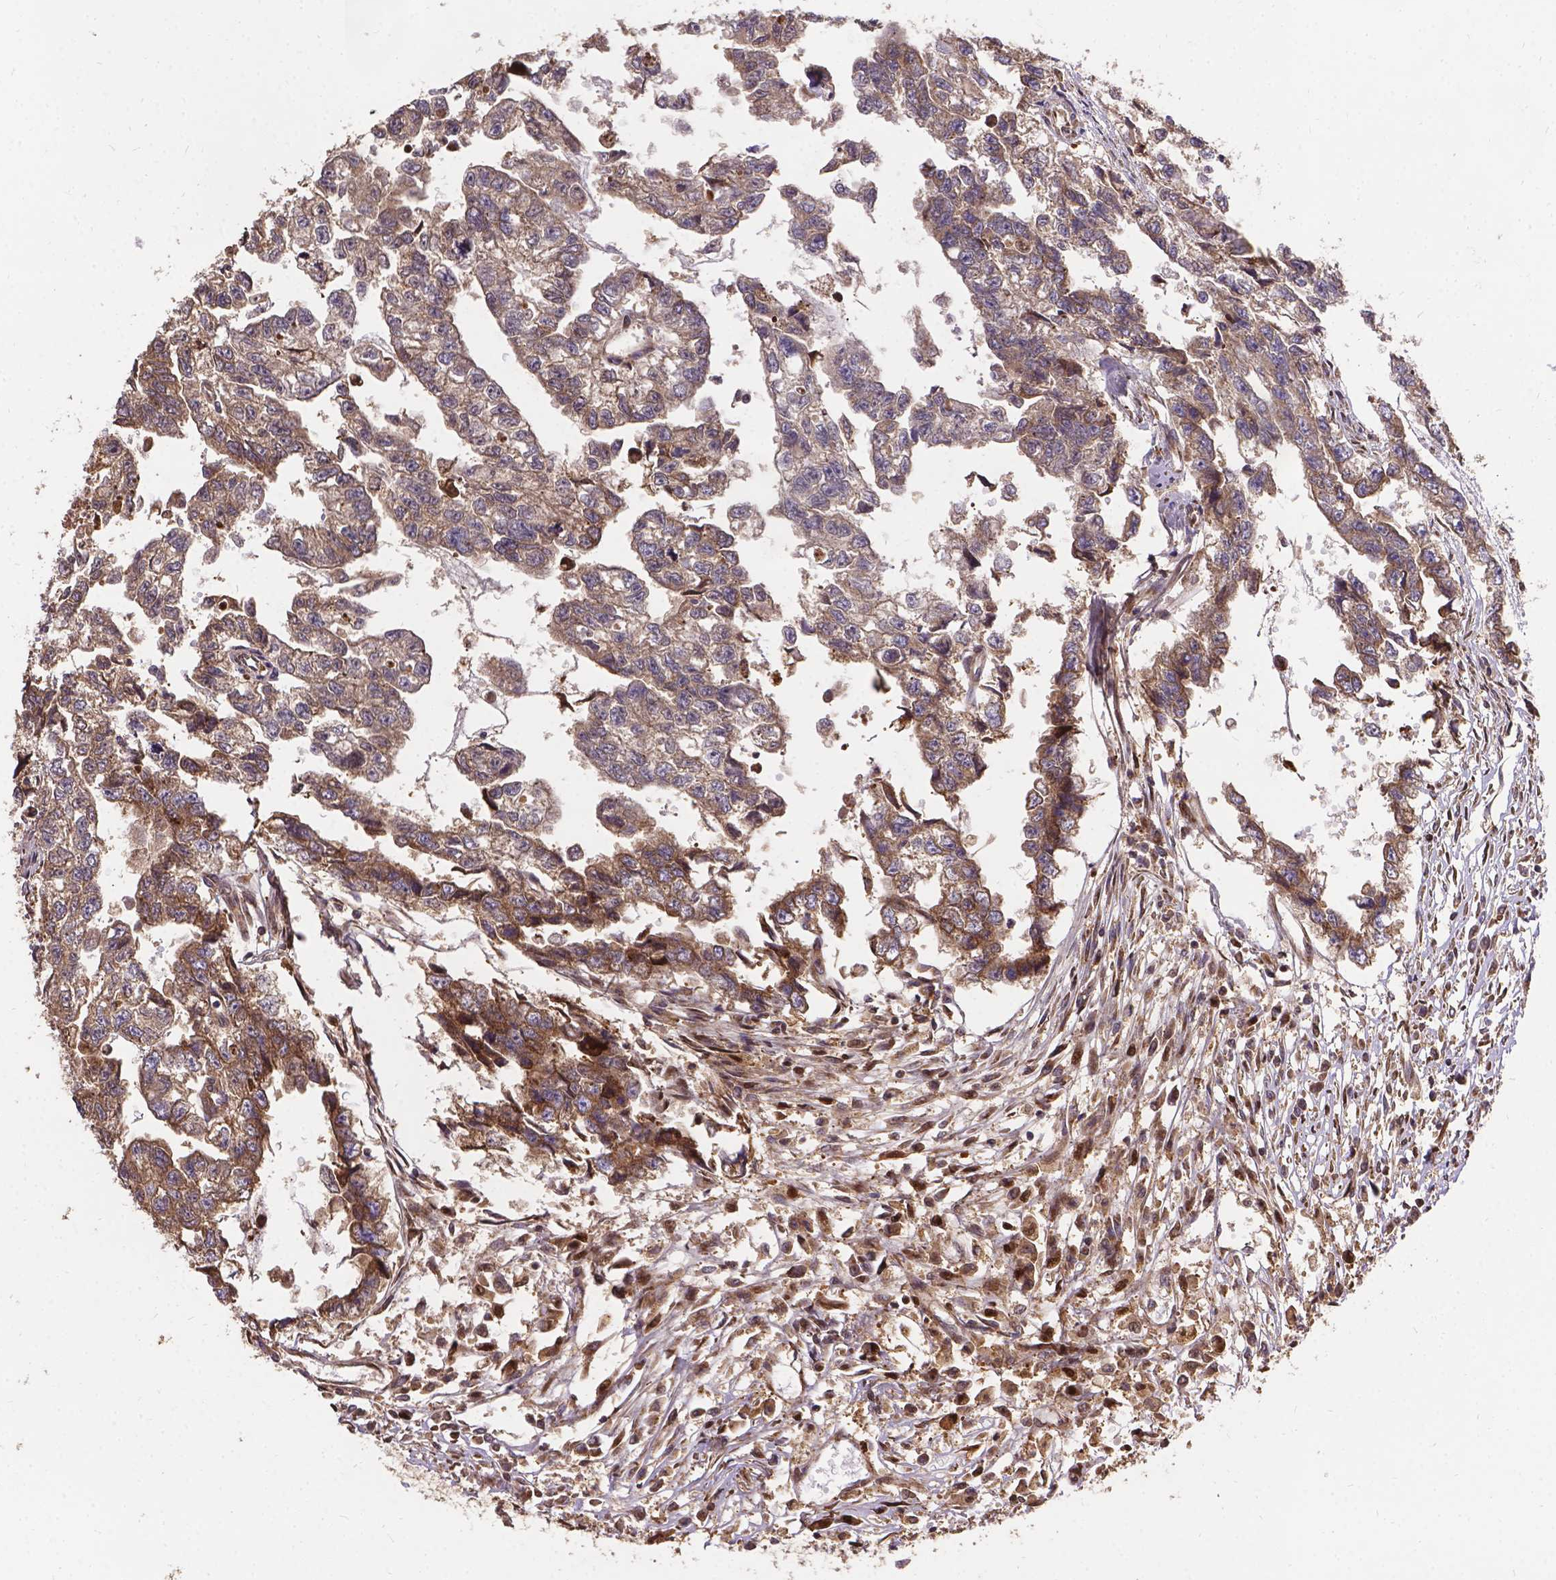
{"staining": {"intensity": "moderate", "quantity": "<25%", "location": "cytoplasmic/membranous"}, "tissue": "testis cancer", "cell_type": "Tumor cells", "image_type": "cancer", "snomed": [{"axis": "morphology", "description": "Carcinoma, Embryonal, NOS"}, {"axis": "morphology", "description": "Teratoma, malignant, NOS"}, {"axis": "topography", "description": "Testis"}], "caption": "Protein expression analysis of testis cancer (embryonal carcinoma) shows moderate cytoplasmic/membranous staining in approximately <25% of tumor cells.", "gene": "DENND6A", "patient": {"sex": "male", "age": 44}}